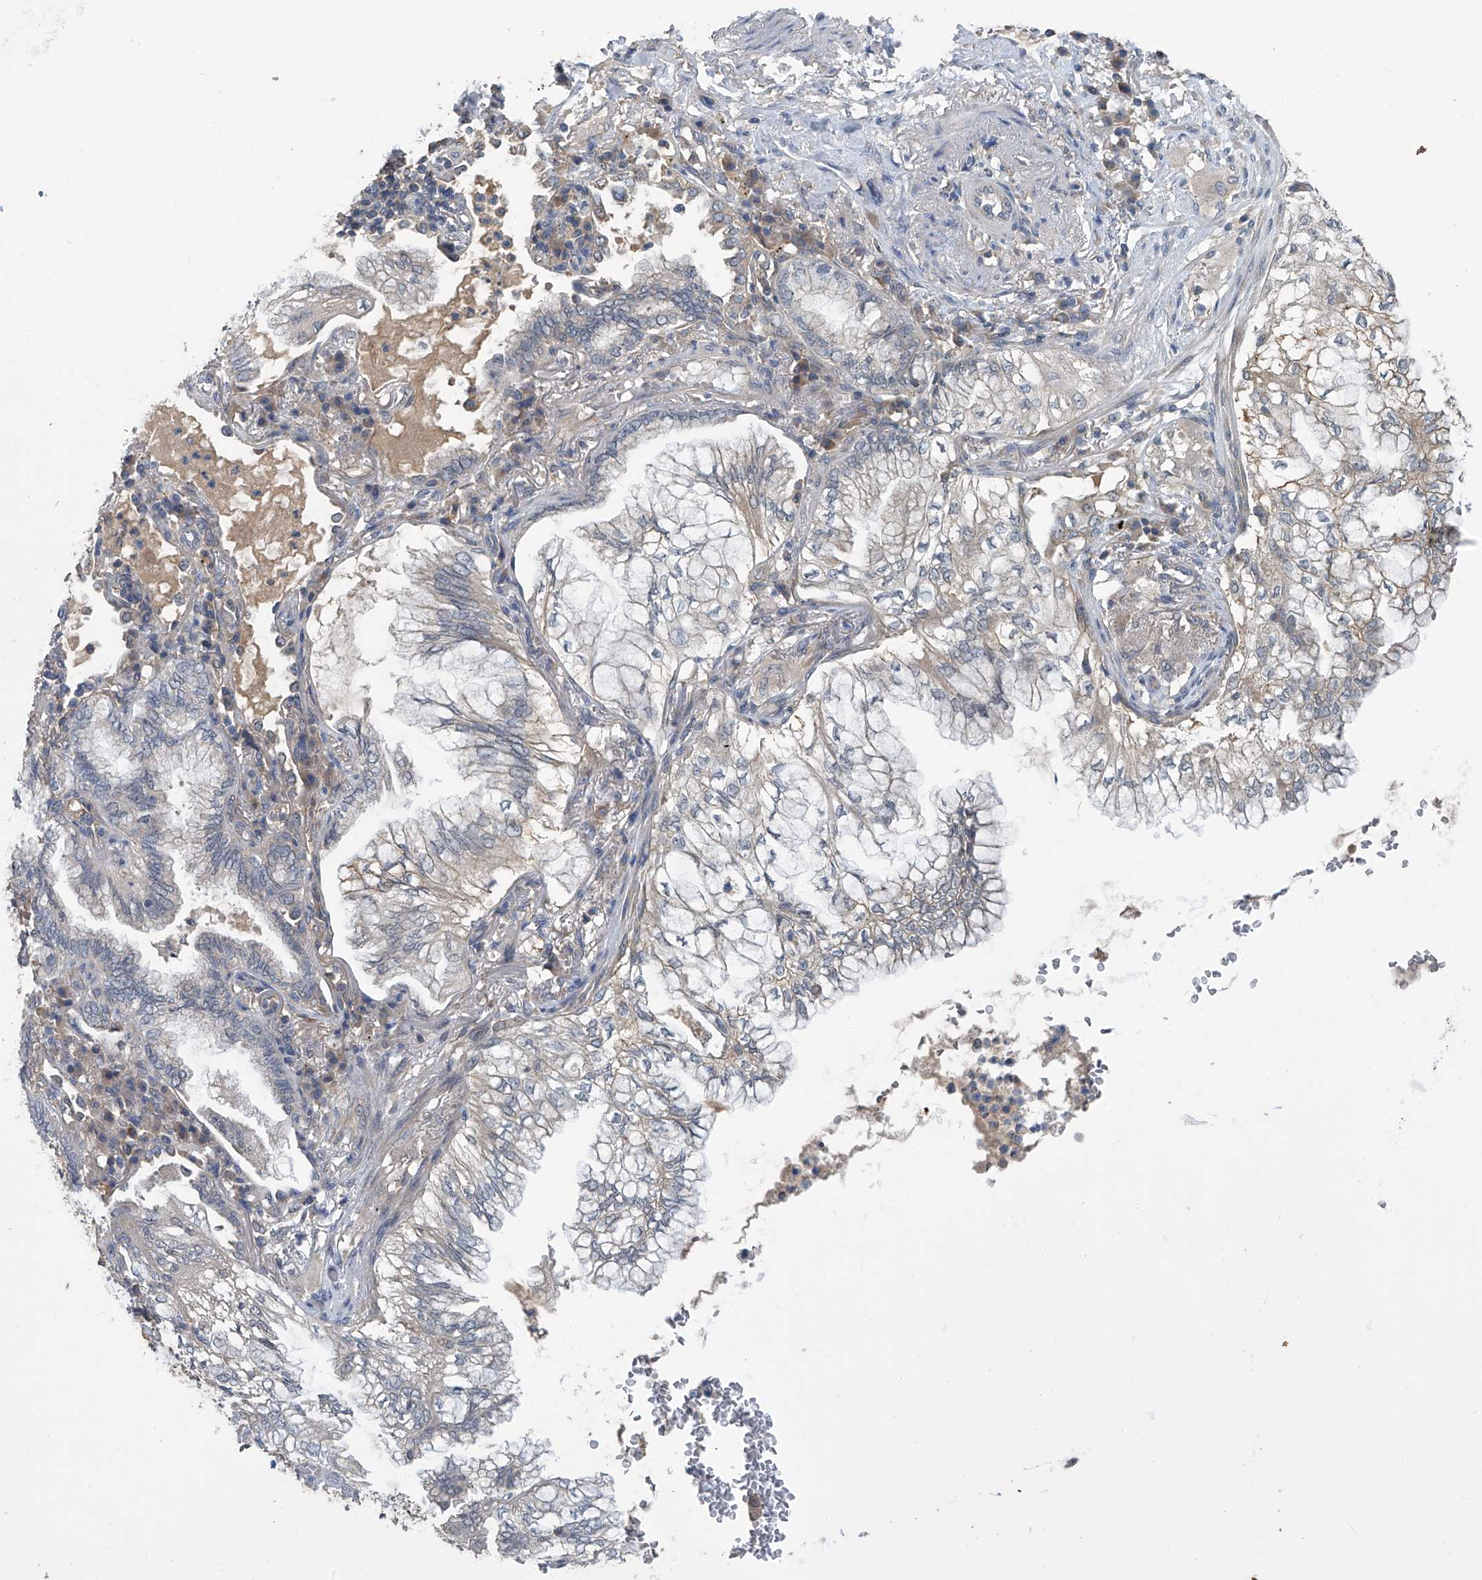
{"staining": {"intensity": "negative", "quantity": "none", "location": "none"}, "tissue": "lung cancer", "cell_type": "Tumor cells", "image_type": "cancer", "snomed": [{"axis": "morphology", "description": "Adenocarcinoma, NOS"}, {"axis": "topography", "description": "Lung"}], "caption": "Tumor cells are negative for protein expression in human adenocarcinoma (lung).", "gene": "ANKRD34A", "patient": {"sex": "female", "age": 70}}